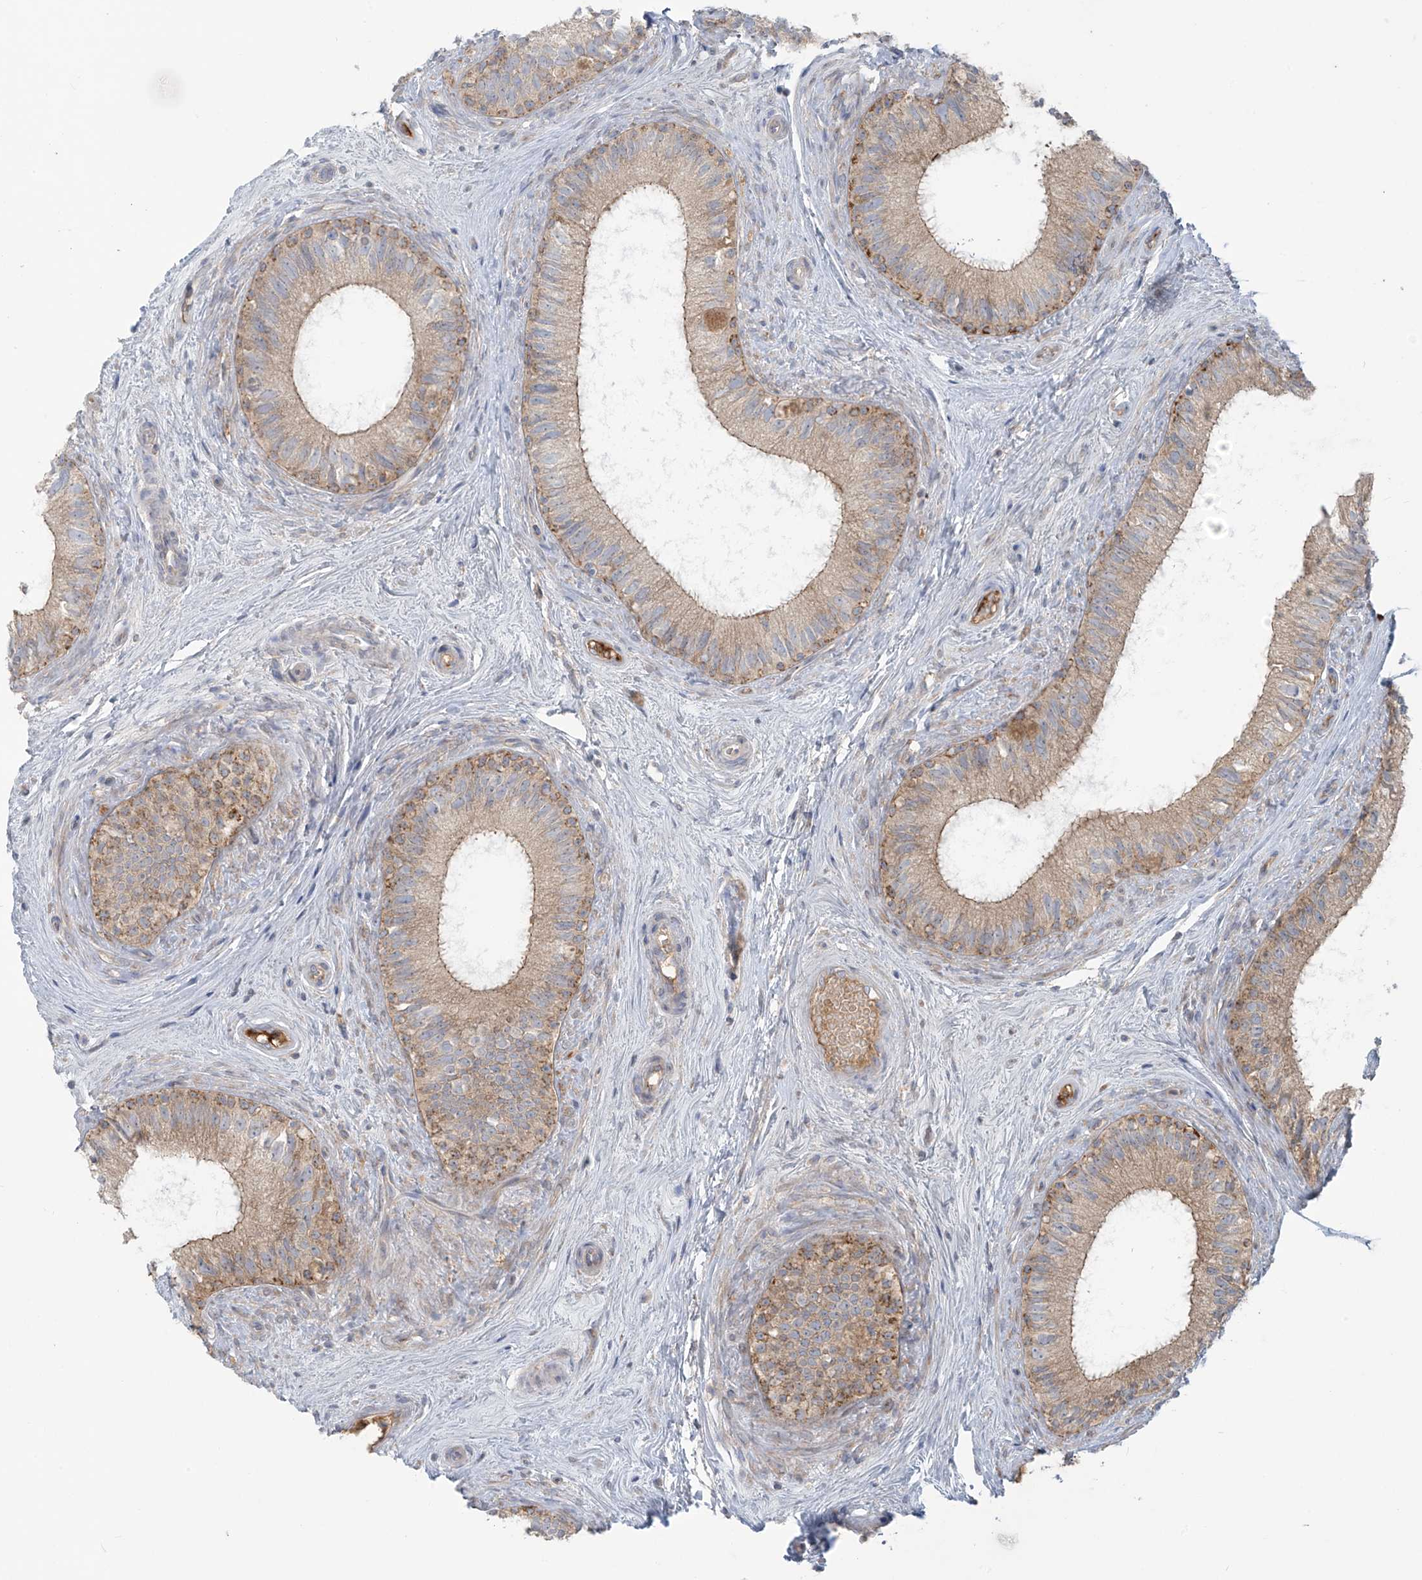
{"staining": {"intensity": "moderate", "quantity": ">75%", "location": "cytoplasmic/membranous"}, "tissue": "epididymis", "cell_type": "Glandular cells", "image_type": "normal", "snomed": [{"axis": "morphology", "description": "Normal tissue, NOS"}, {"axis": "topography", "description": "Epididymis"}], "caption": "Benign epididymis reveals moderate cytoplasmic/membranous expression in approximately >75% of glandular cells.", "gene": "LZTS3", "patient": {"sex": "male", "age": 71}}